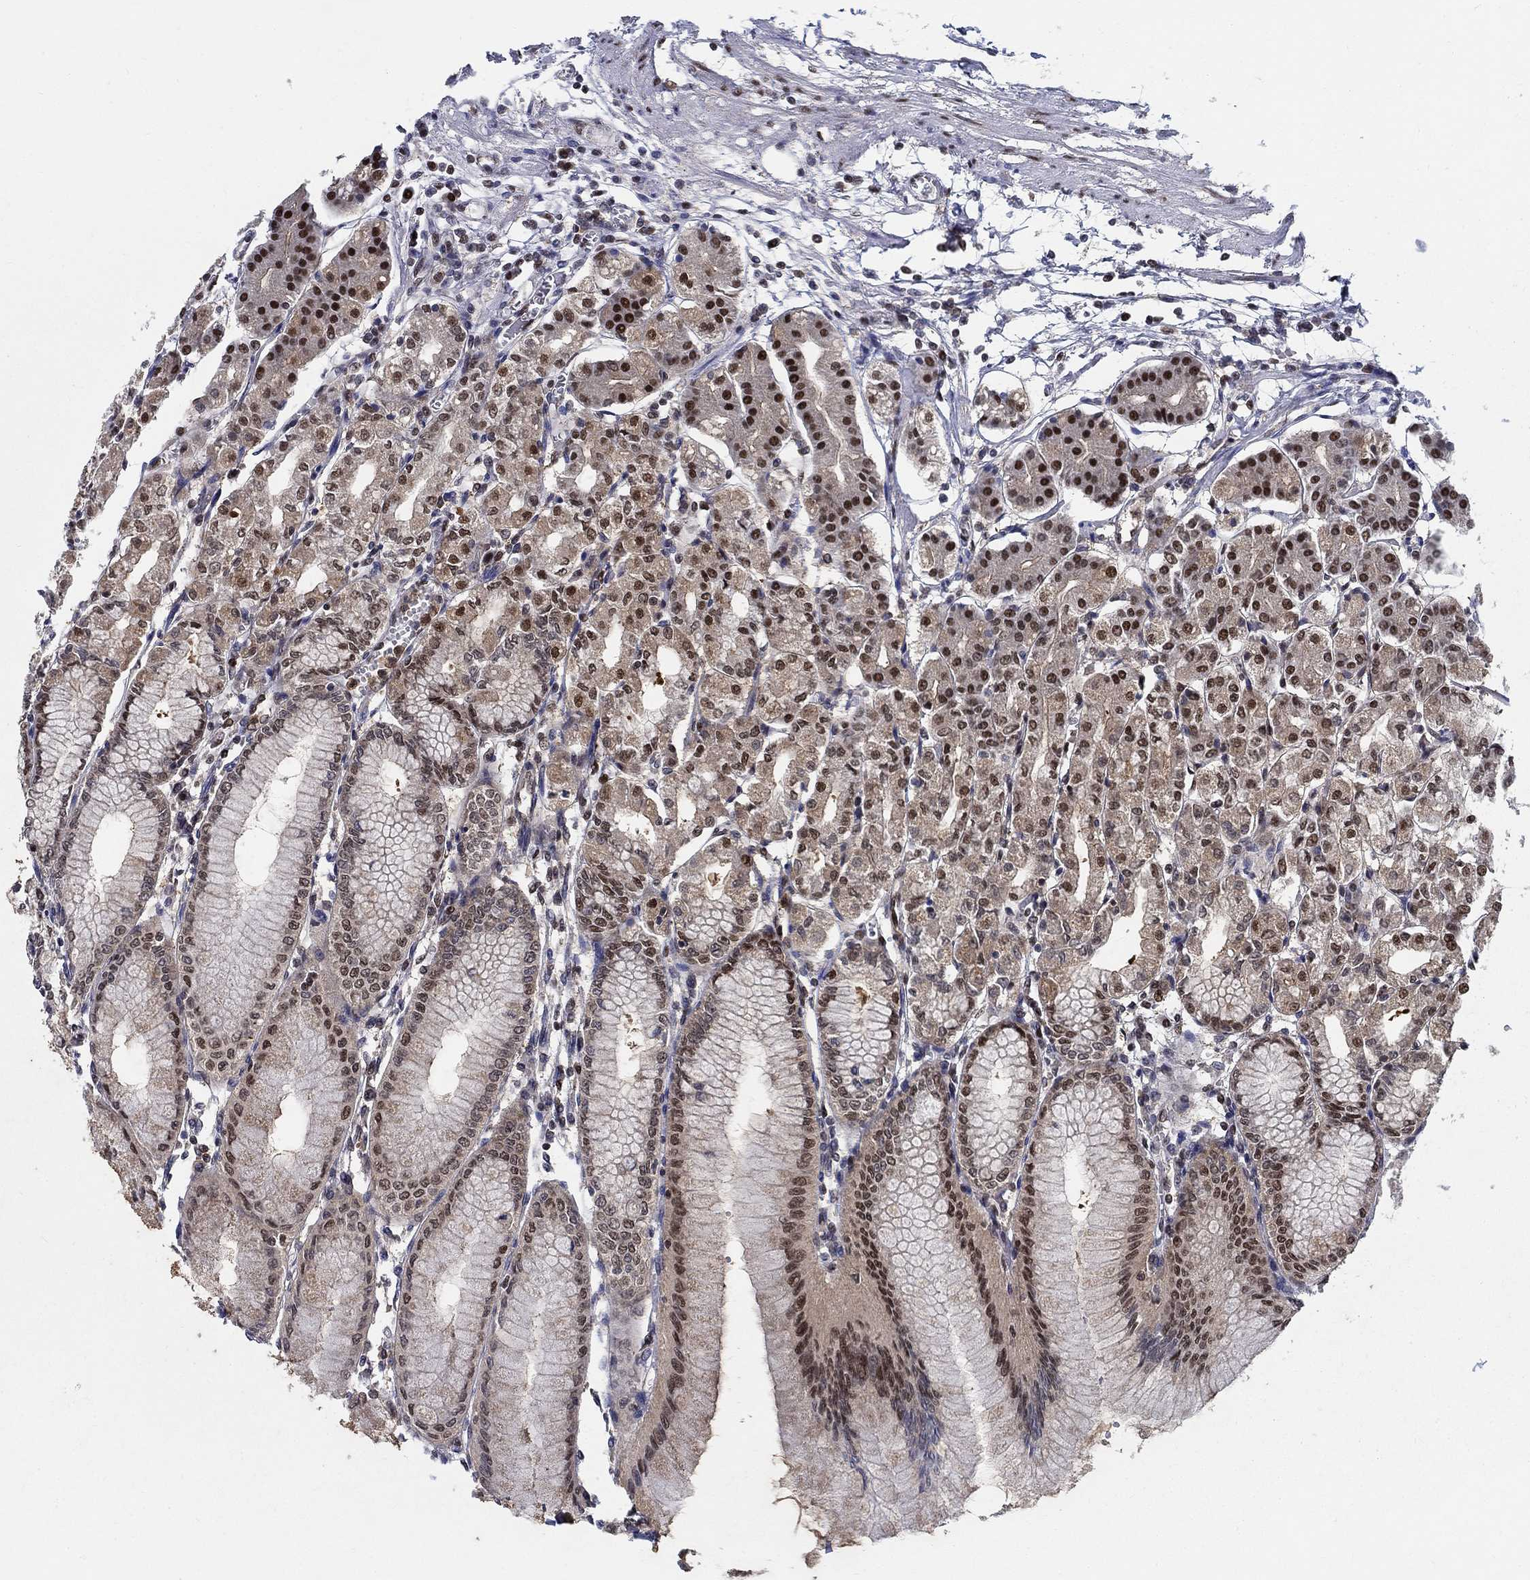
{"staining": {"intensity": "strong", "quantity": "<25%", "location": "nuclear"}, "tissue": "stomach", "cell_type": "Glandular cells", "image_type": "normal", "snomed": [{"axis": "morphology", "description": "Normal tissue, NOS"}, {"axis": "topography", "description": "Skeletal muscle"}, {"axis": "topography", "description": "Stomach"}], "caption": "Protein analysis of normal stomach displays strong nuclear staining in approximately <25% of glandular cells. The staining was performed using DAB (3,3'-diaminobenzidine), with brown indicating positive protein expression. Nuclei are stained blue with hematoxylin.", "gene": "ZNF594", "patient": {"sex": "female", "age": 57}}